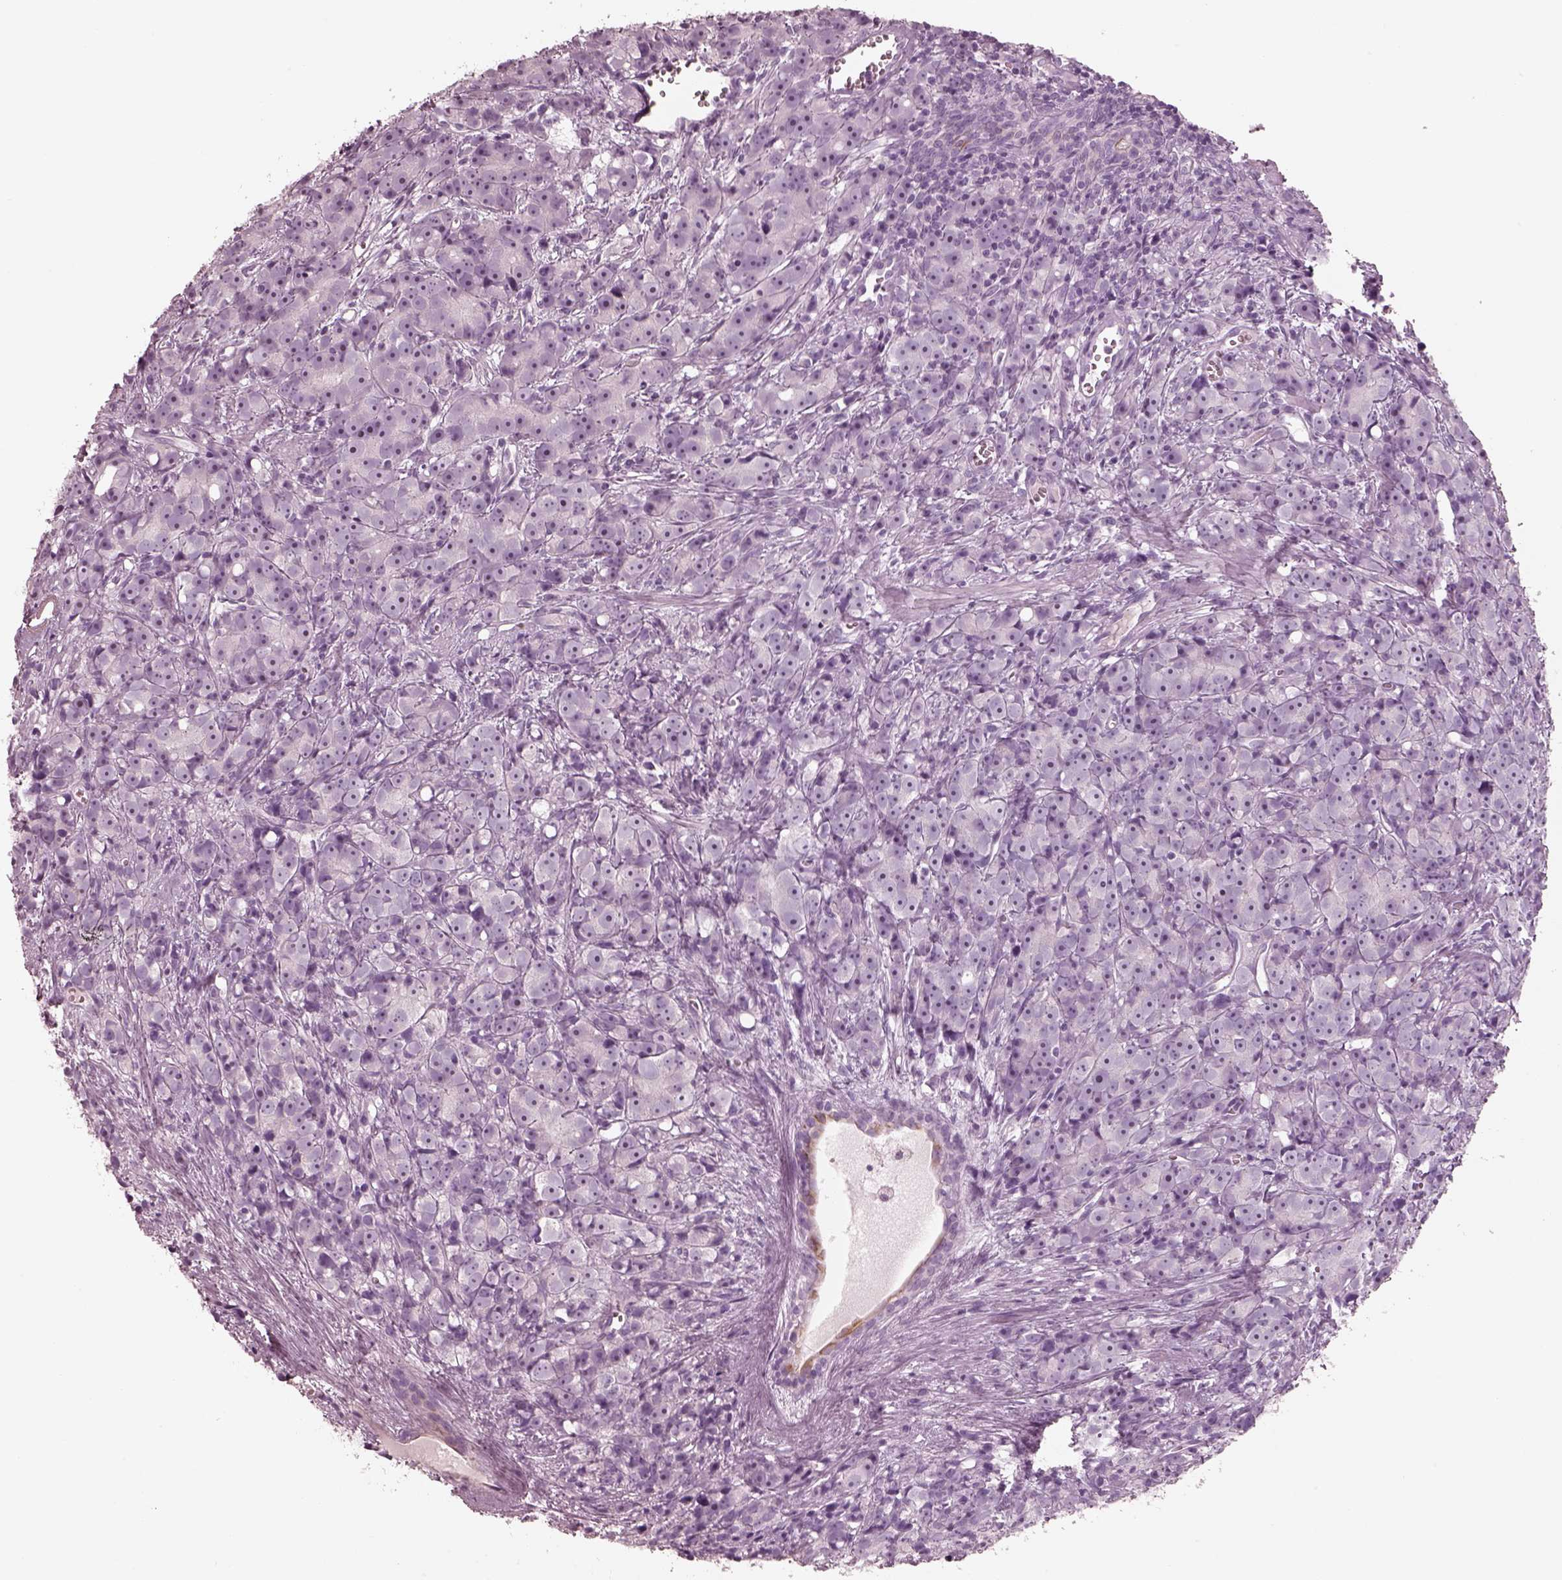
{"staining": {"intensity": "negative", "quantity": "none", "location": "none"}, "tissue": "prostate cancer", "cell_type": "Tumor cells", "image_type": "cancer", "snomed": [{"axis": "morphology", "description": "Adenocarcinoma, High grade"}, {"axis": "topography", "description": "Prostate"}], "caption": "The immunohistochemistry histopathology image has no significant expression in tumor cells of adenocarcinoma (high-grade) (prostate) tissue.", "gene": "PON3", "patient": {"sex": "male", "age": 77}}